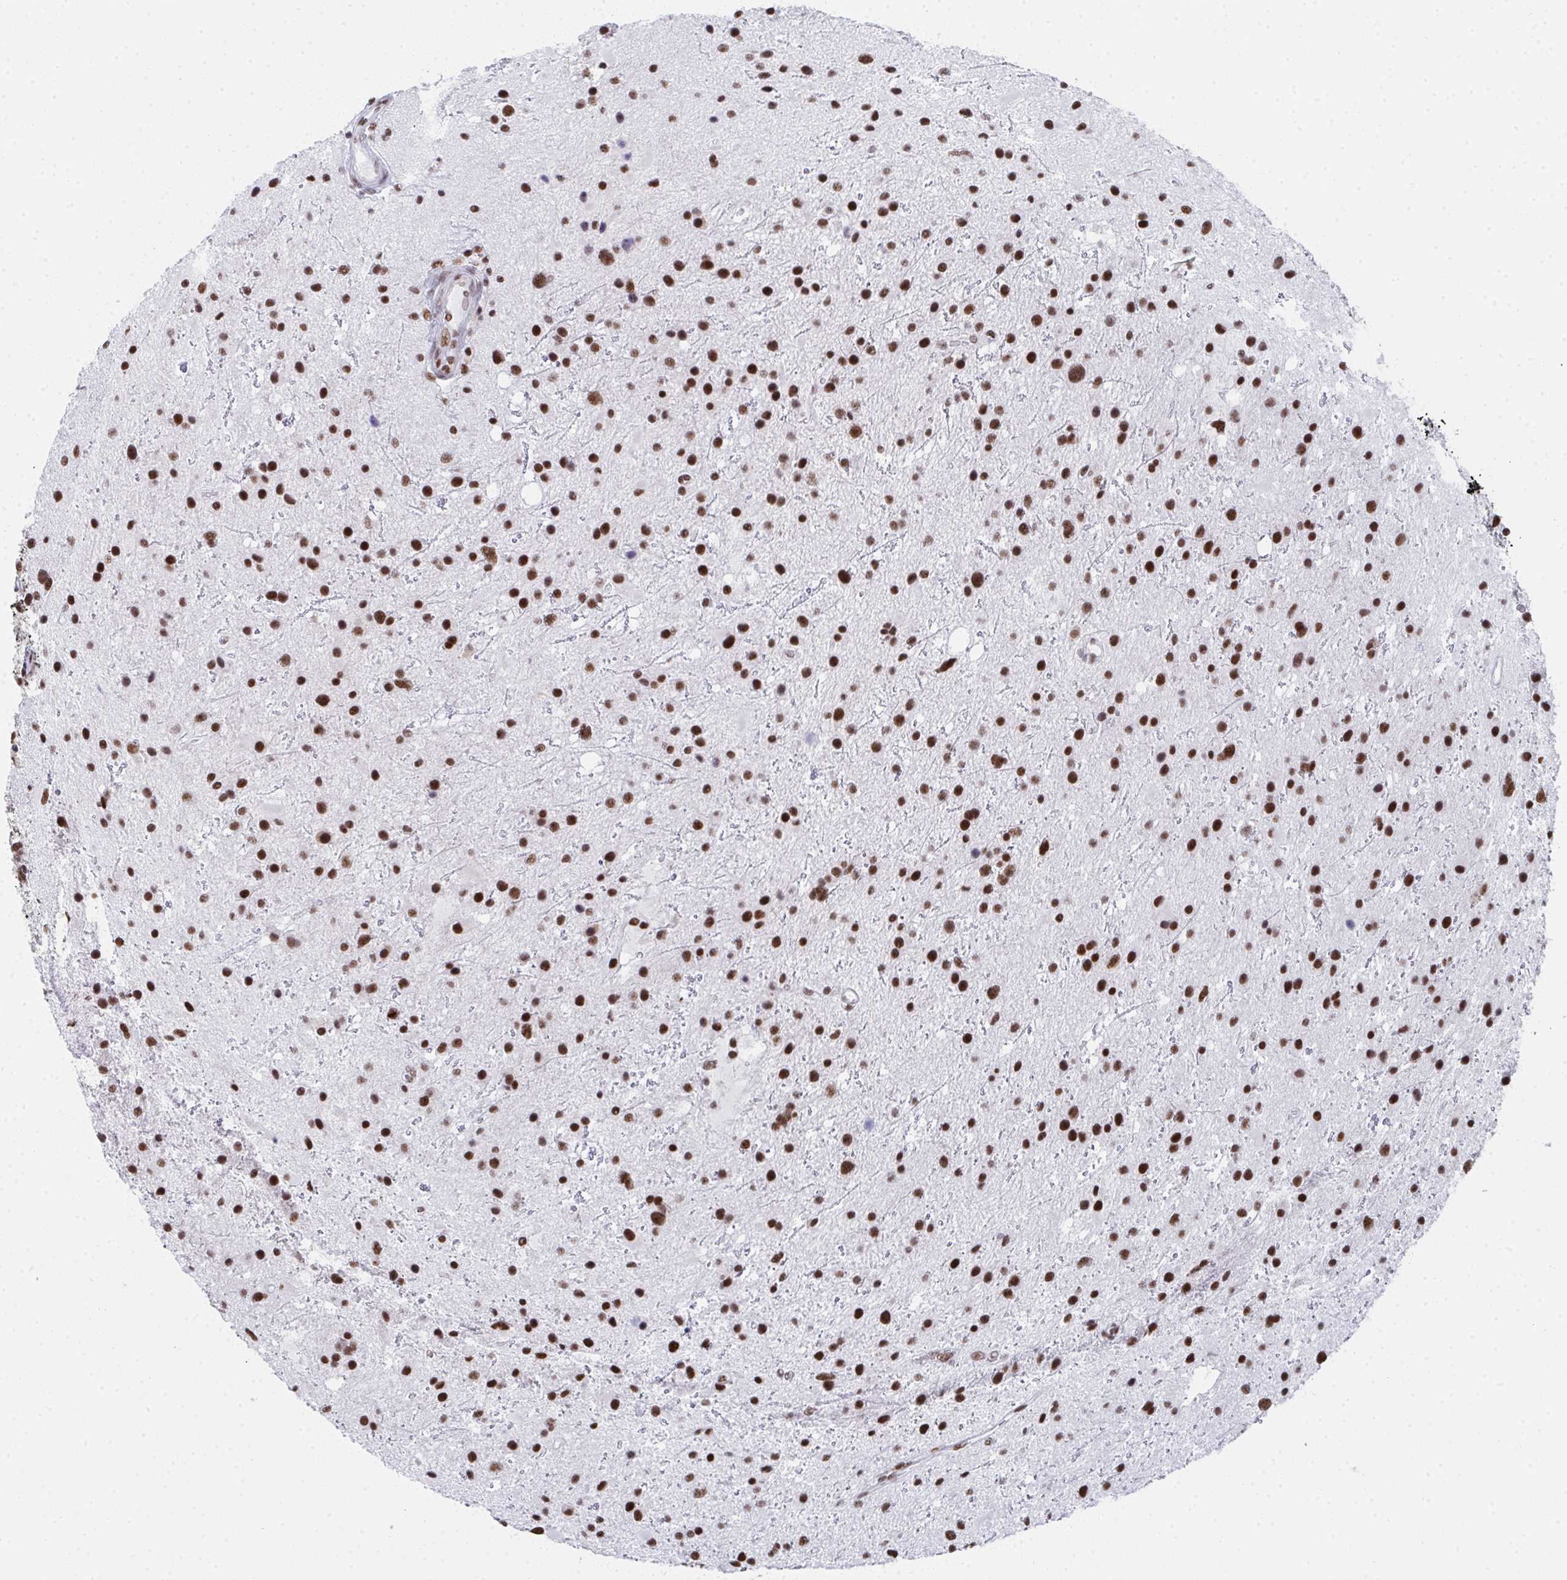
{"staining": {"intensity": "moderate", "quantity": ">75%", "location": "nuclear"}, "tissue": "glioma", "cell_type": "Tumor cells", "image_type": "cancer", "snomed": [{"axis": "morphology", "description": "Glioma, malignant, Low grade"}, {"axis": "topography", "description": "Brain"}], "caption": "Immunohistochemistry photomicrograph of glioma stained for a protein (brown), which exhibits medium levels of moderate nuclear staining in about >75% of tumor cells.", "gene": "SNRNP70", "patient": {"sex": "female", "age": 32}}